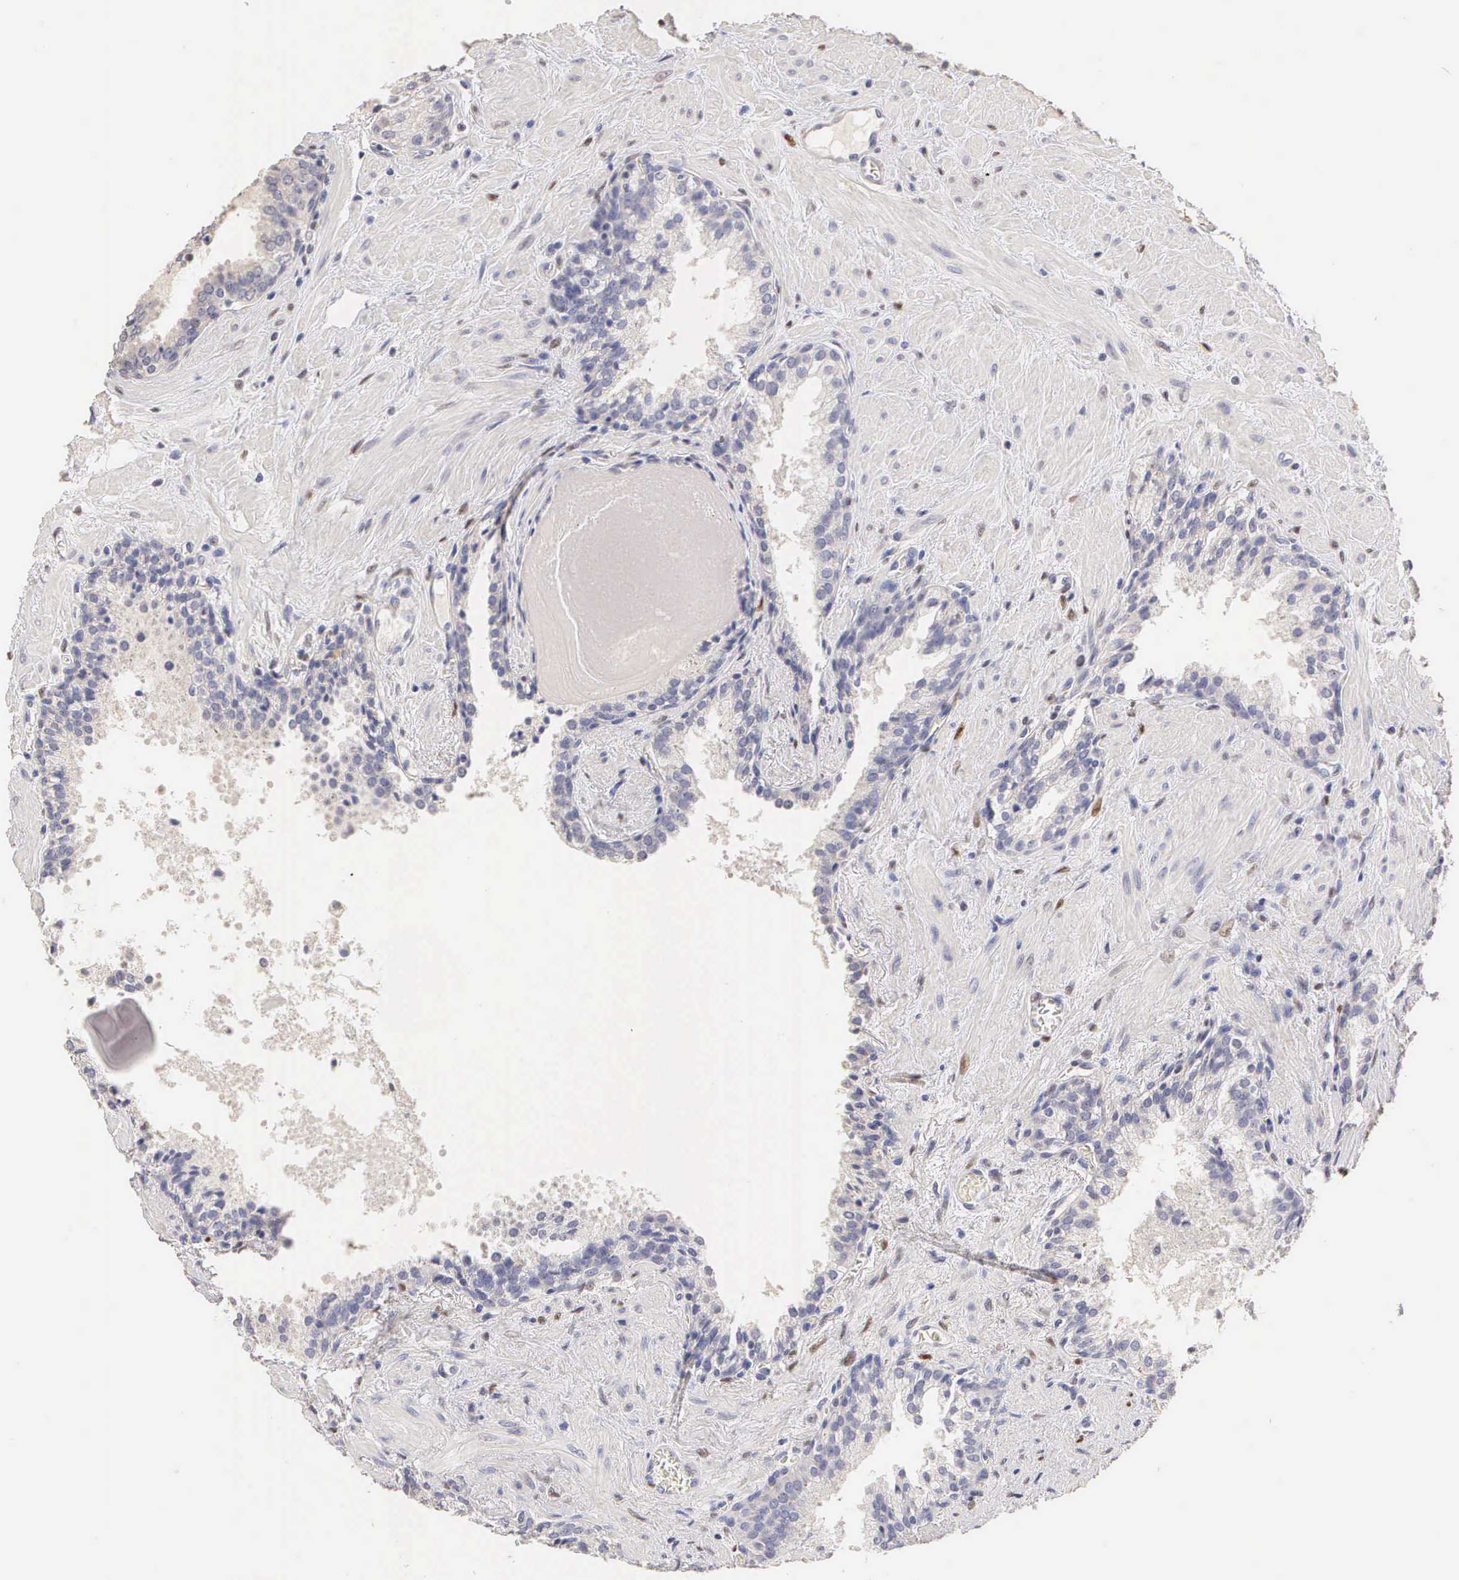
{"staining": {"intensity": "negative", "quantity": "none", "location": "none"}, "tissue": "prostate cancer", "cell_type": "Tumor cells", "image_type": "cancer", "snomed": [{"axis": "morphology", "description": "Adenocarcinoma, Medium grade"}, {"axis": "topography", "description": "Prostate"}], "caption": "DAB (3,3'-diaminobenzidine) immunohistochemical staining of prostate medium-grade adenocarcinoma demonstrates no significant positivity in tumor cells. (DAB (3,3'-diaminobenzidine) immunohistochemistry (IHC), high magnification).", "gene": "ESR1", "patient": {"sex": "male", "age": 70}}